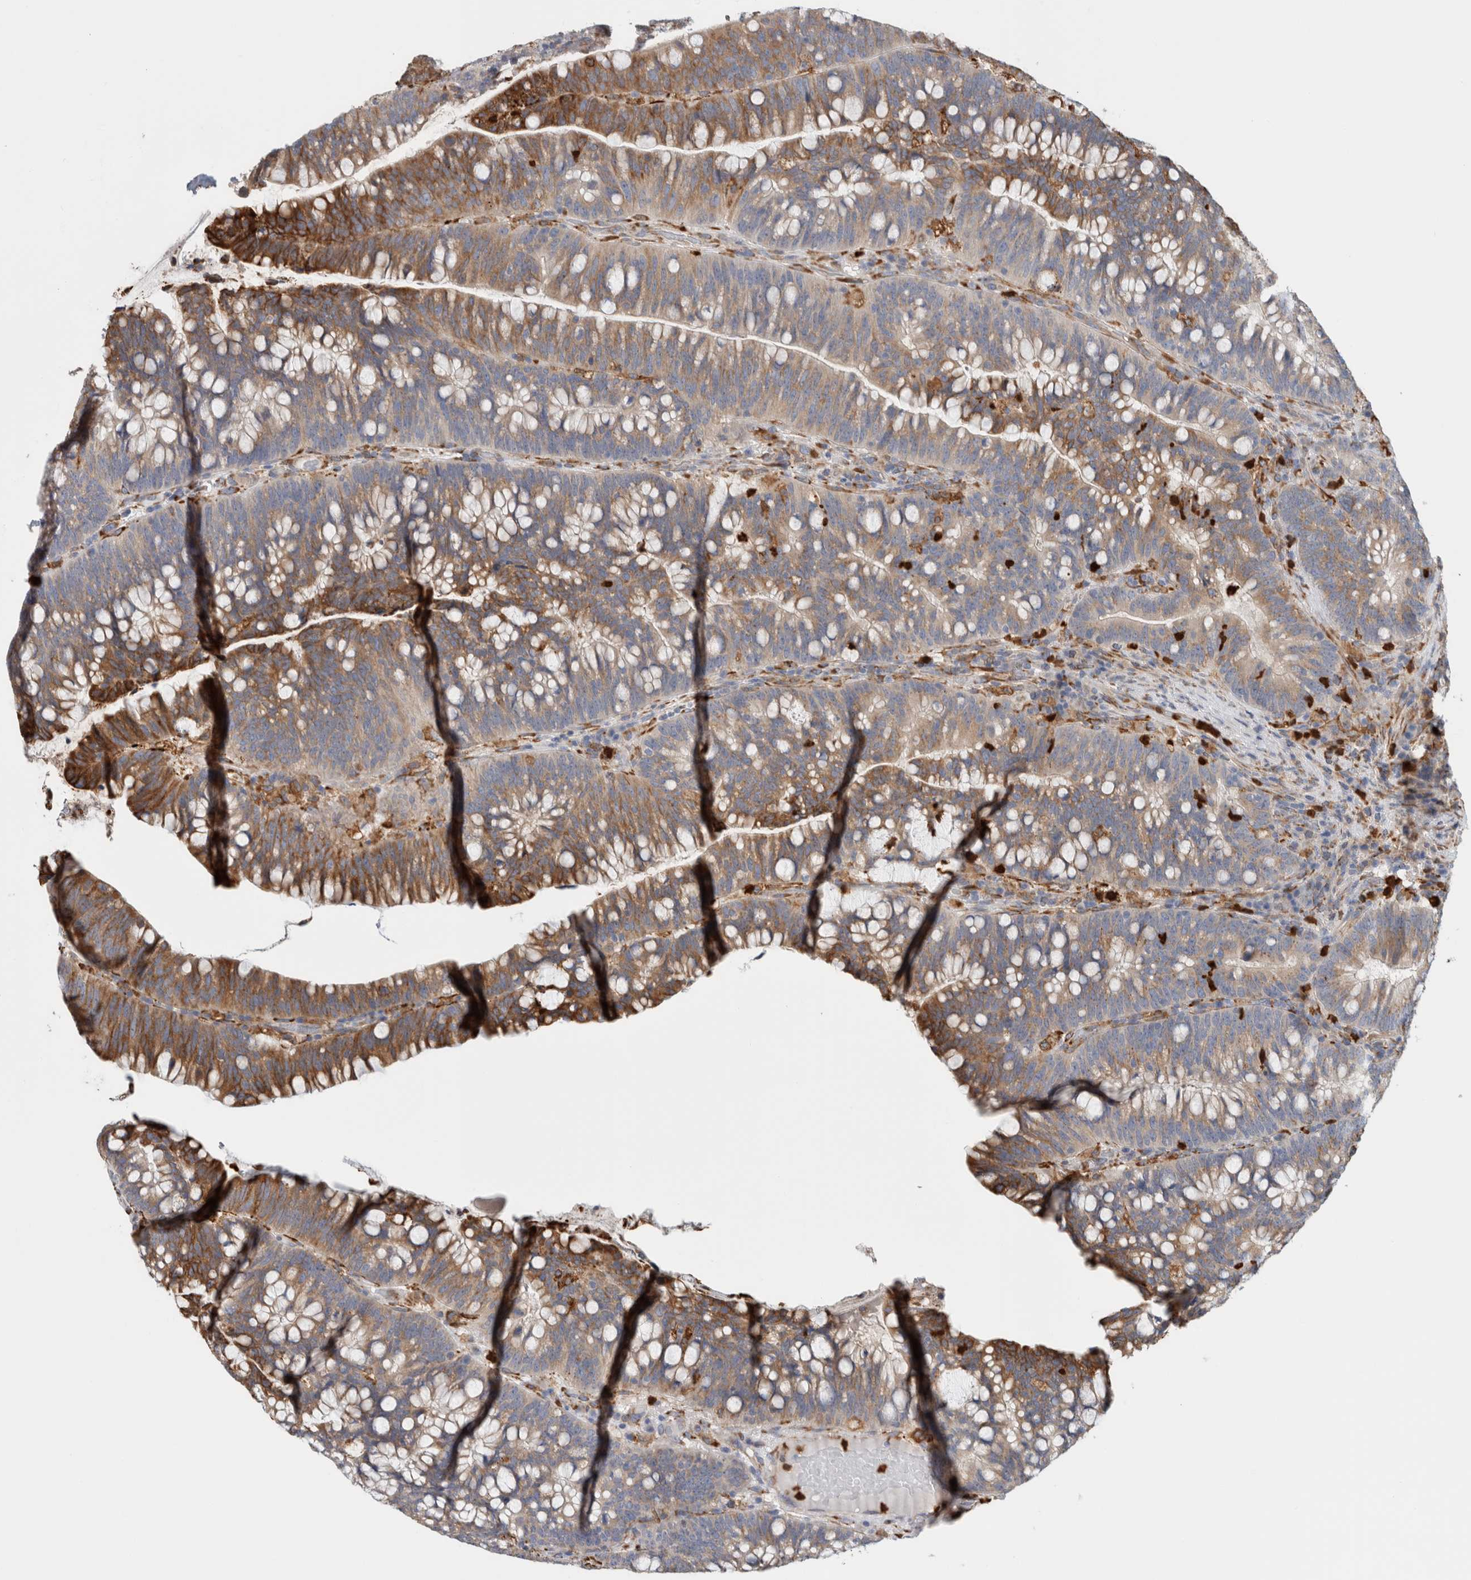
{"staining": {"intensity": "moderate", "quantity": "25%-75%", "location": "cytoplasmic/membranous"}, "tissue": "colorectal cancer", "cell_type": "Tumor cells", "image_type": "cancer", "snomed": [{"axis": "morphology", "description": "Adenocarcinoma, NOS"}, {"axis": "topography", "description": "Colon"}], "caption": "Colorectal cancer stained with immunohistochemistry (IHC) displays moderate cytoplasmic/membranous staining in approximately 25%-75% of tumor cells.", "gene": "P4HA1", "patient": {"sex": "female", "age": 66}}